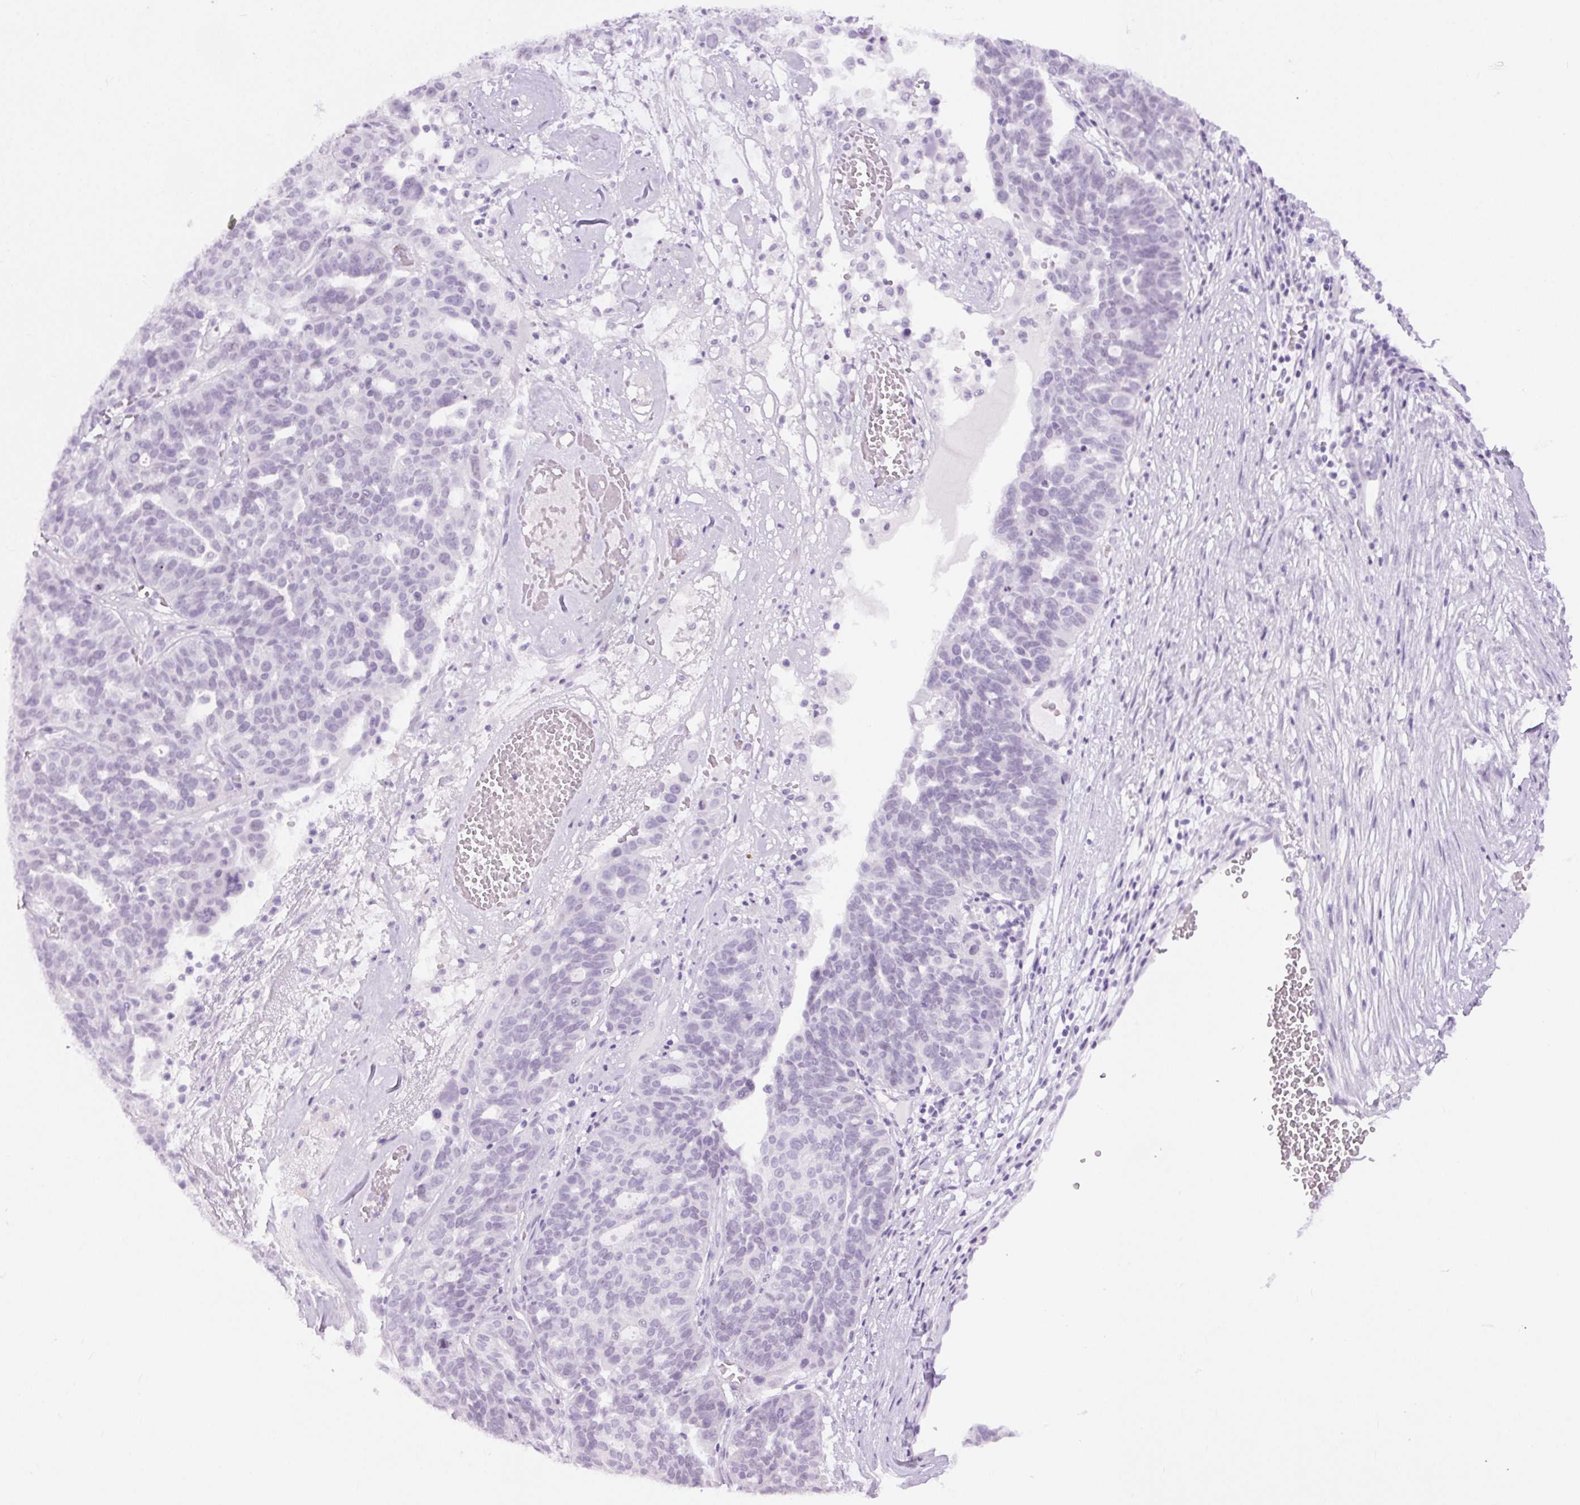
{"staining": {"intensity": "negative", "quantity": "none", "location": "none"}, "tissue": "ovarian cancer", "cell_type": "Tumor cells", "image_type": "cancer", "snomed": [{"axis": "morphology", "description": "Cystadenocarcinoma, serous, NOS"}, {"axis": "topography", "description": "Ovary"}], "caption": "This is a photomicrograph of immunohistochemistry (IHC) staining of serous cystadenocarcinoma (ovarian), which shows no expression in tumor cells.", "gene": "BEND2", "patient": {"sex": "female", "age": 59}}